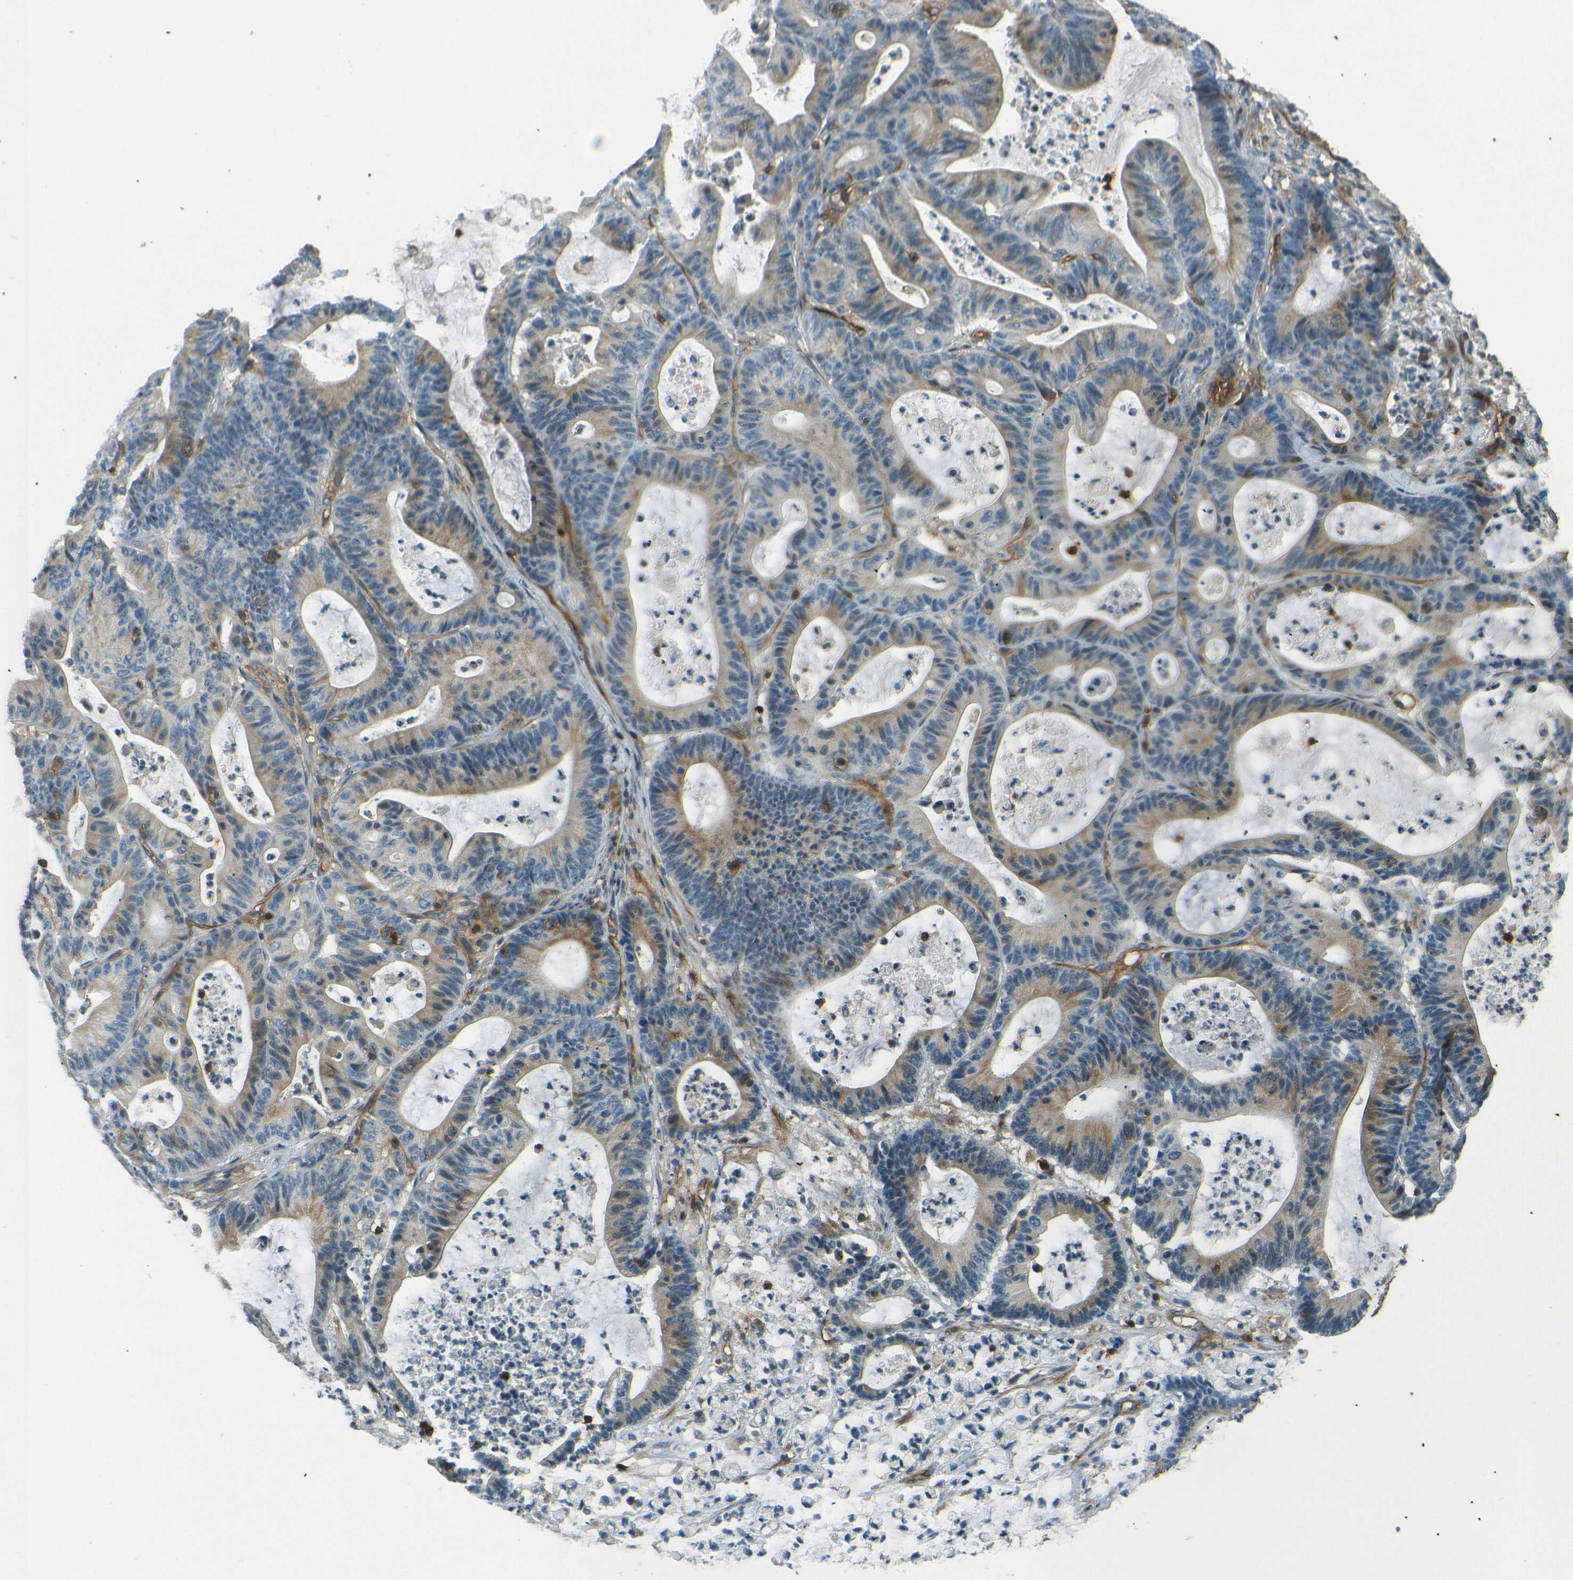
{"staining": {"intensity": "moderate", "quantity": "25%-75%", "location": "cytoplasmic/membranous"}, "tissue": "colorectal cancer", "cell_type": "Tumor cells", "image_type": "cancer", "snomed": [{"axis": "morphology", "description": "Adenocarcinoma, NOS"}, {"axis": "topography", "description": "Colon"}], "caption": "DAB immunohistochemical staining of human colorectal adenocarcinoma displays moderate cytoplasmic/membranous protein positivity in about 25%-75% of tumor cells.", "gene": "ENTPD1", "patient": {"sex": "female", "age": 84}}